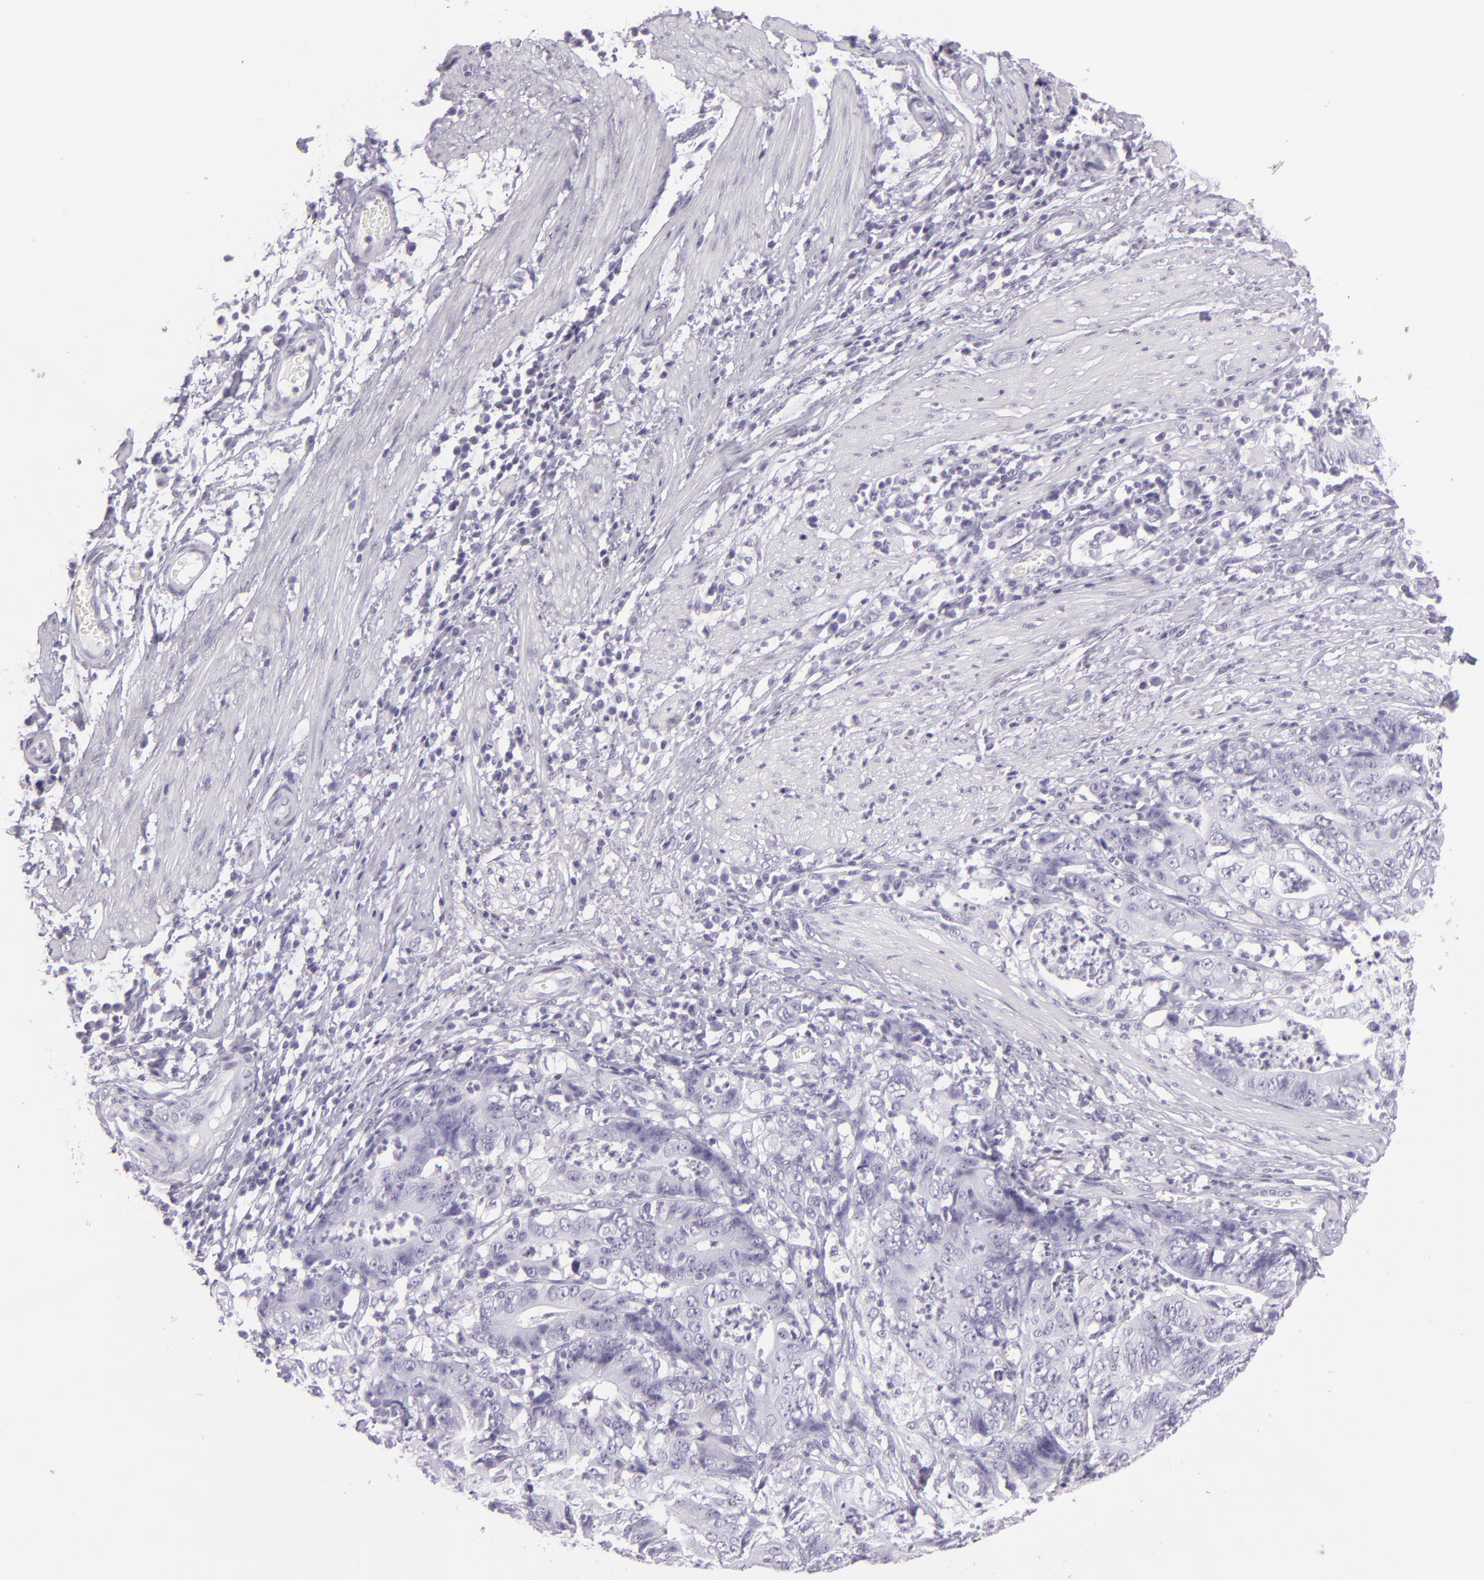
{"staining": {"intensity": "negative", "quantity": "none", "location": "none"}, "tissue": "stomach cancer", "cell_type": "Tumor cells", "image_type": "cancer", "snomed": [{"axis": "morphology", "description": "Adenocarcinoma, NOS"}, {"axis": "topography", "description": "Stomach, lower"}], "caption": "Stomach adenocarcinoma was stained to show a protein in brown. There is no significant staining in tumor cells. (DAB IHC, high magnification).", "gene": "MUC6", "patient": {"sex": "female", "age": 86}}